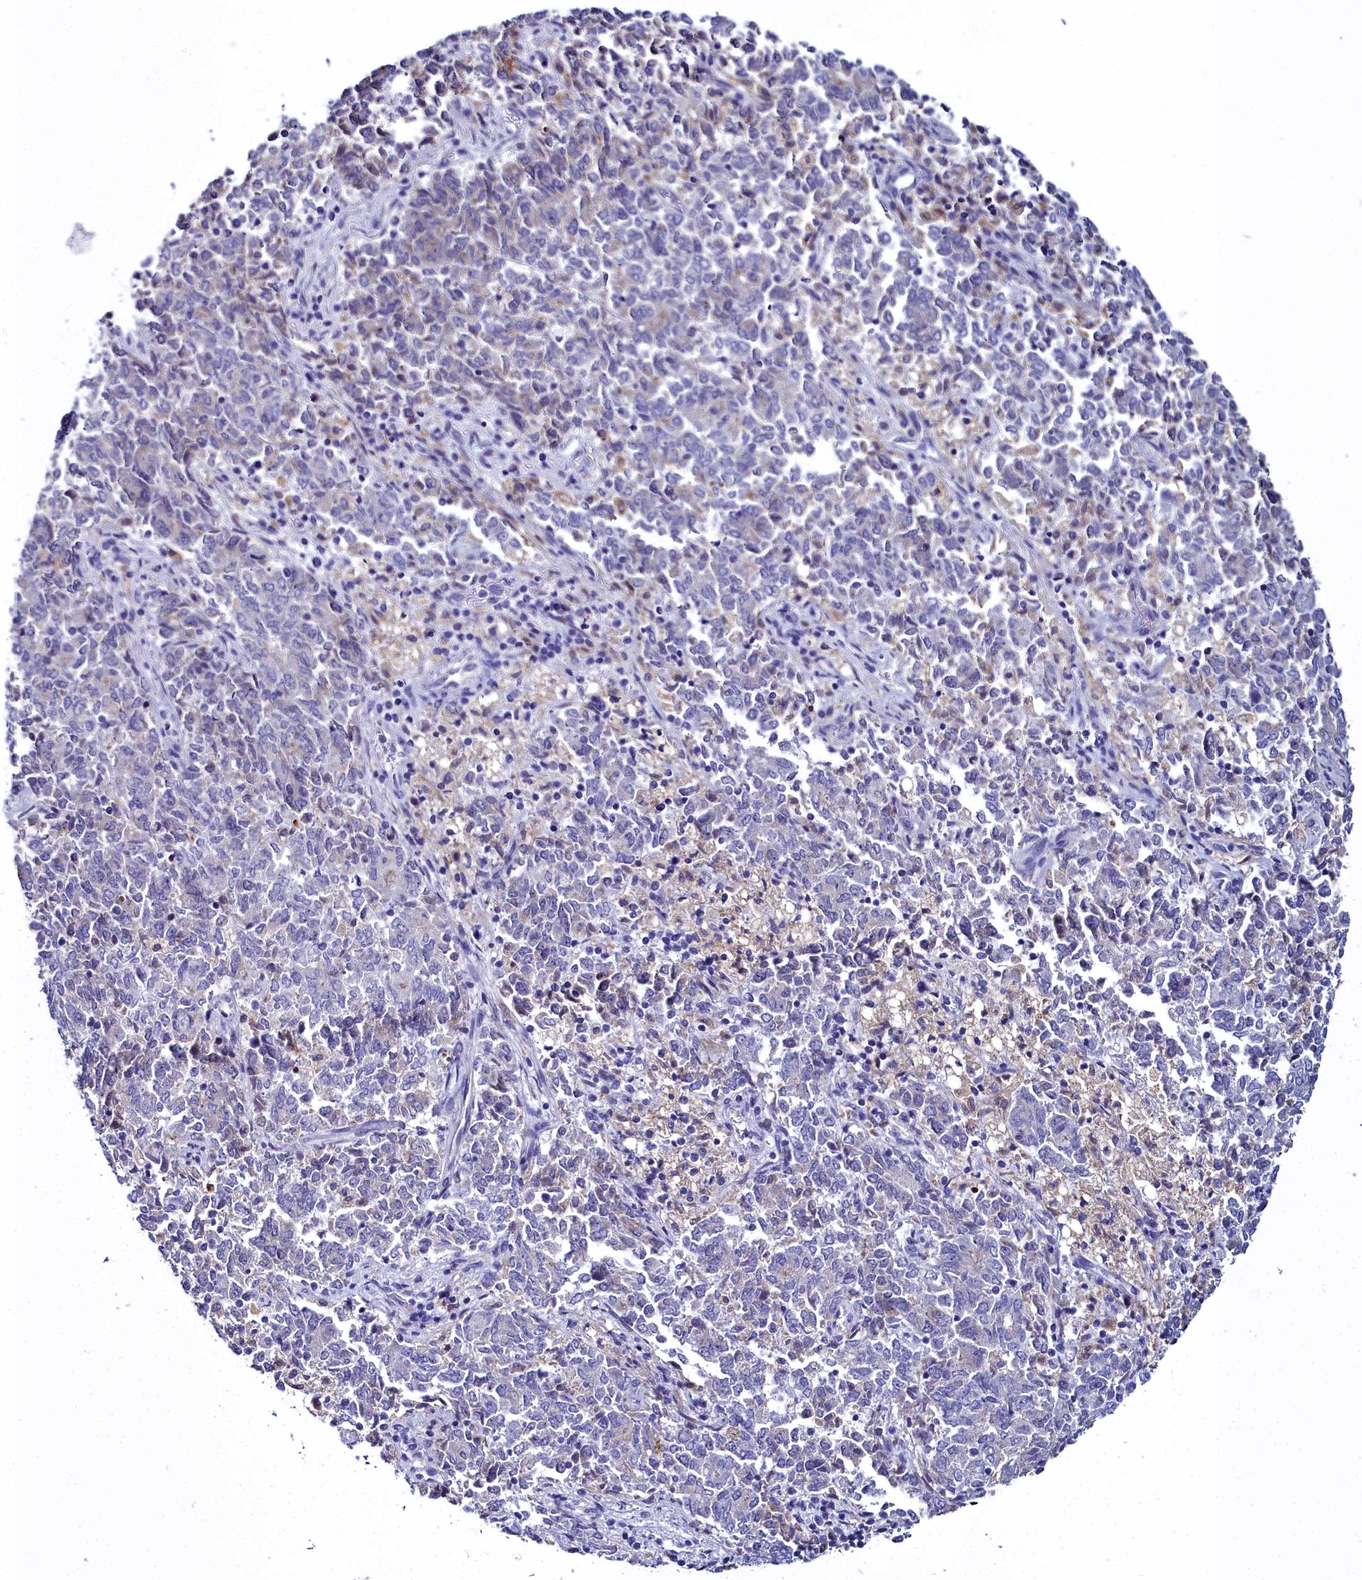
{"staining": {"intensity": "weak", "quantity": "<25%", "location": "cytoplasmic/membranous"}, "tissue": "endometrial cancer", "cell_type": "Tumor cells", "image_type": "cancer", "snomed": [{"axis": "morphology", "description": "Adenocarcinoma, NOS"}, {"axis": "topography", "description": "Endometrium"}], "caption": "IHC micrograph of neoplastic tissue: endometrial cancer (adenocarcinoma) stained with DAB reveals no significant protein staining in tumor cells. (Immunohistochemistry (ihc), brightfield microscopy, high magnification).", "gene": "ELAPOR2", "patient": {"sex": "female", "age": 80}}